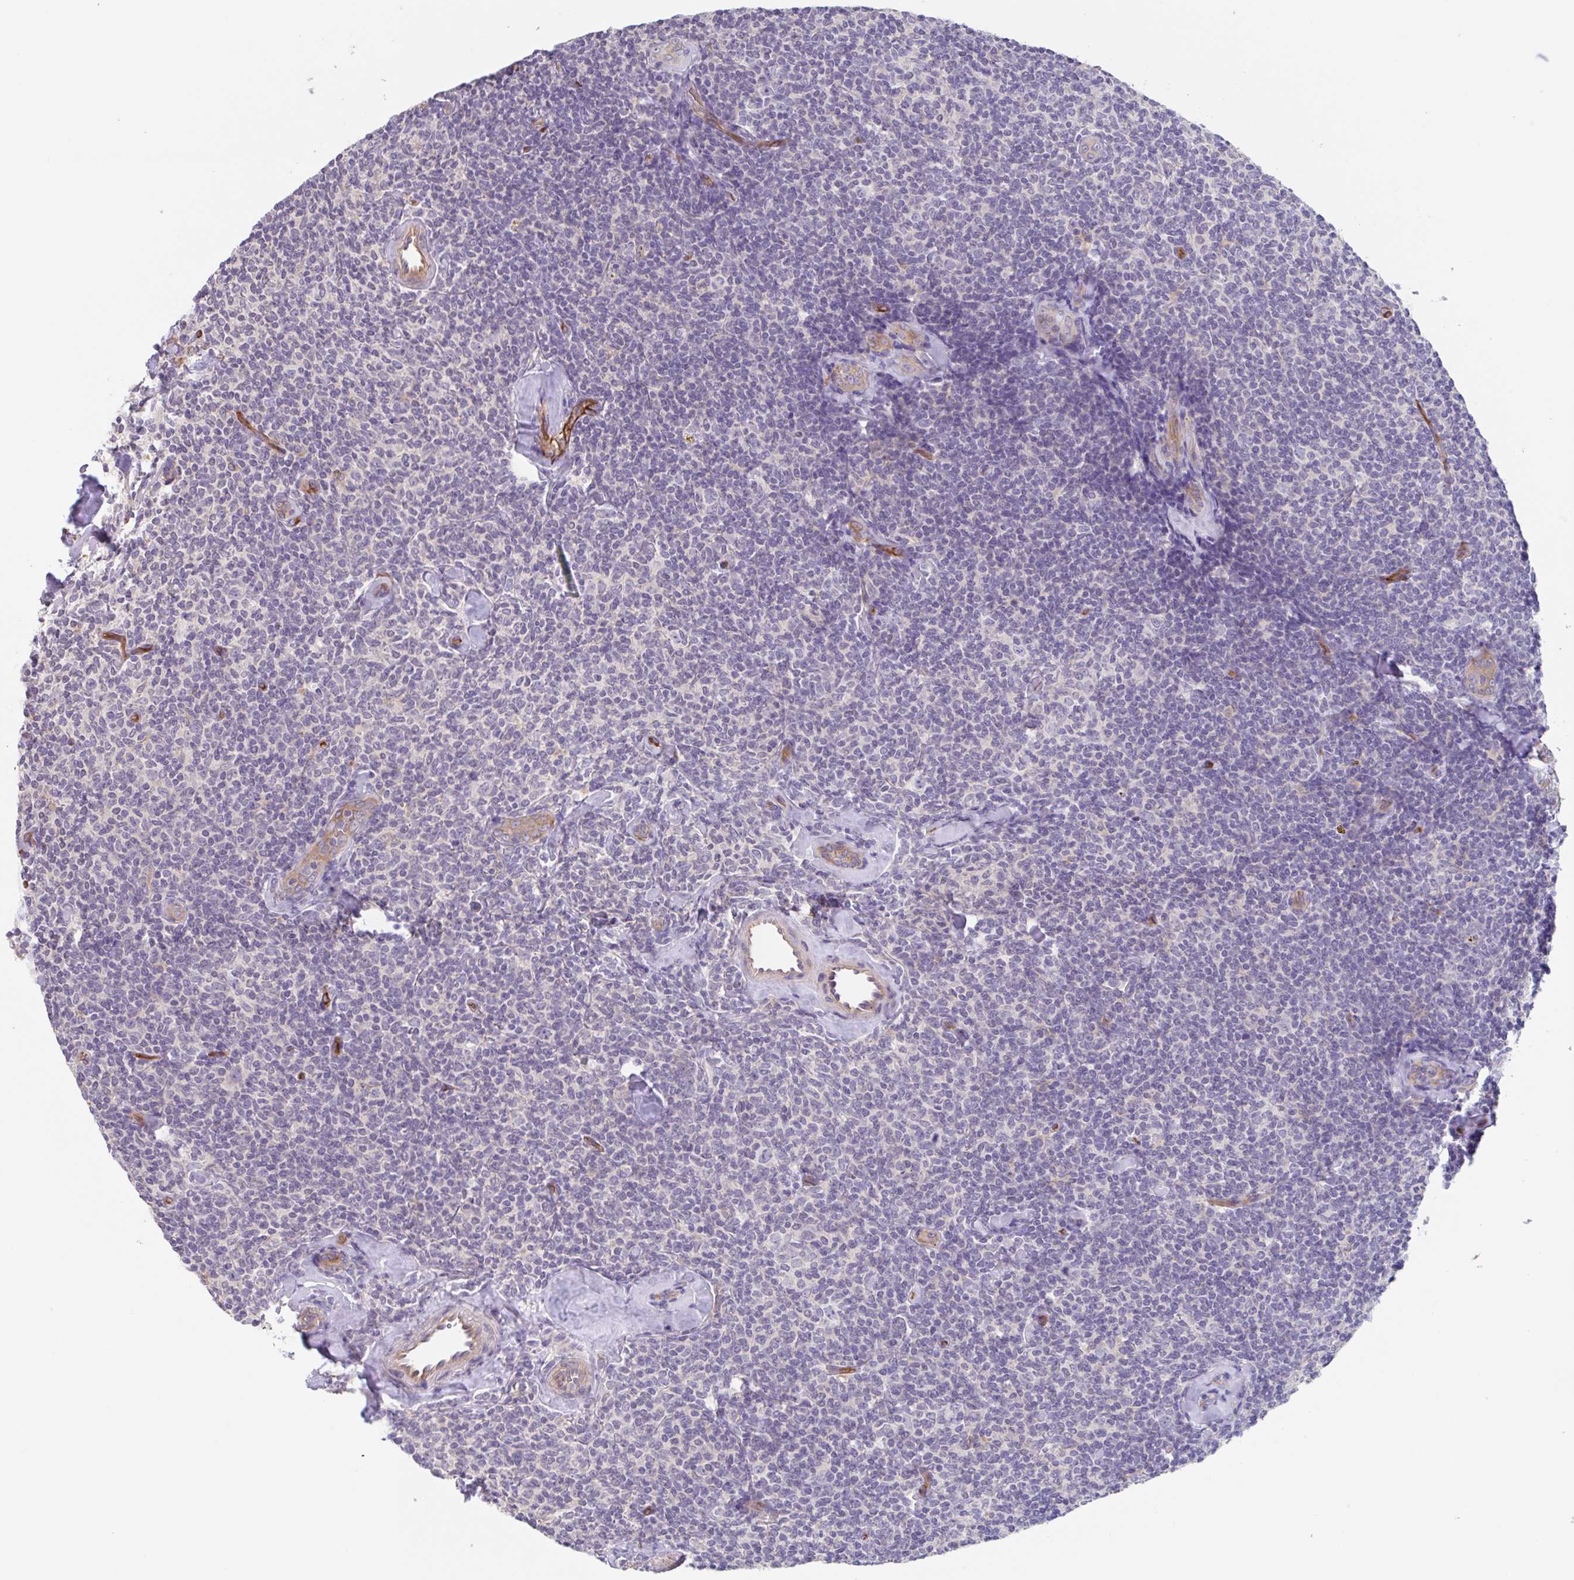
{"staining": {"intensity": "negative", "quantity": "none", "location": "none"}, "tissue": "lymphoma", "cell_type": "Tumor cells", "image_type": "cancer", "snomed": [{"axis": "morphology", "description": "Malignant lymphoma, non-Hodgkin's type, Low grade"}, {"axis": "topography", "description": "Lymph node"}], "caption": "This is an immunohistochemistry micrograph of lymphoma. There is no positivity in tumor cells.", "gene": "EHD4", "patient": {"sex": "female", "age": 56}}